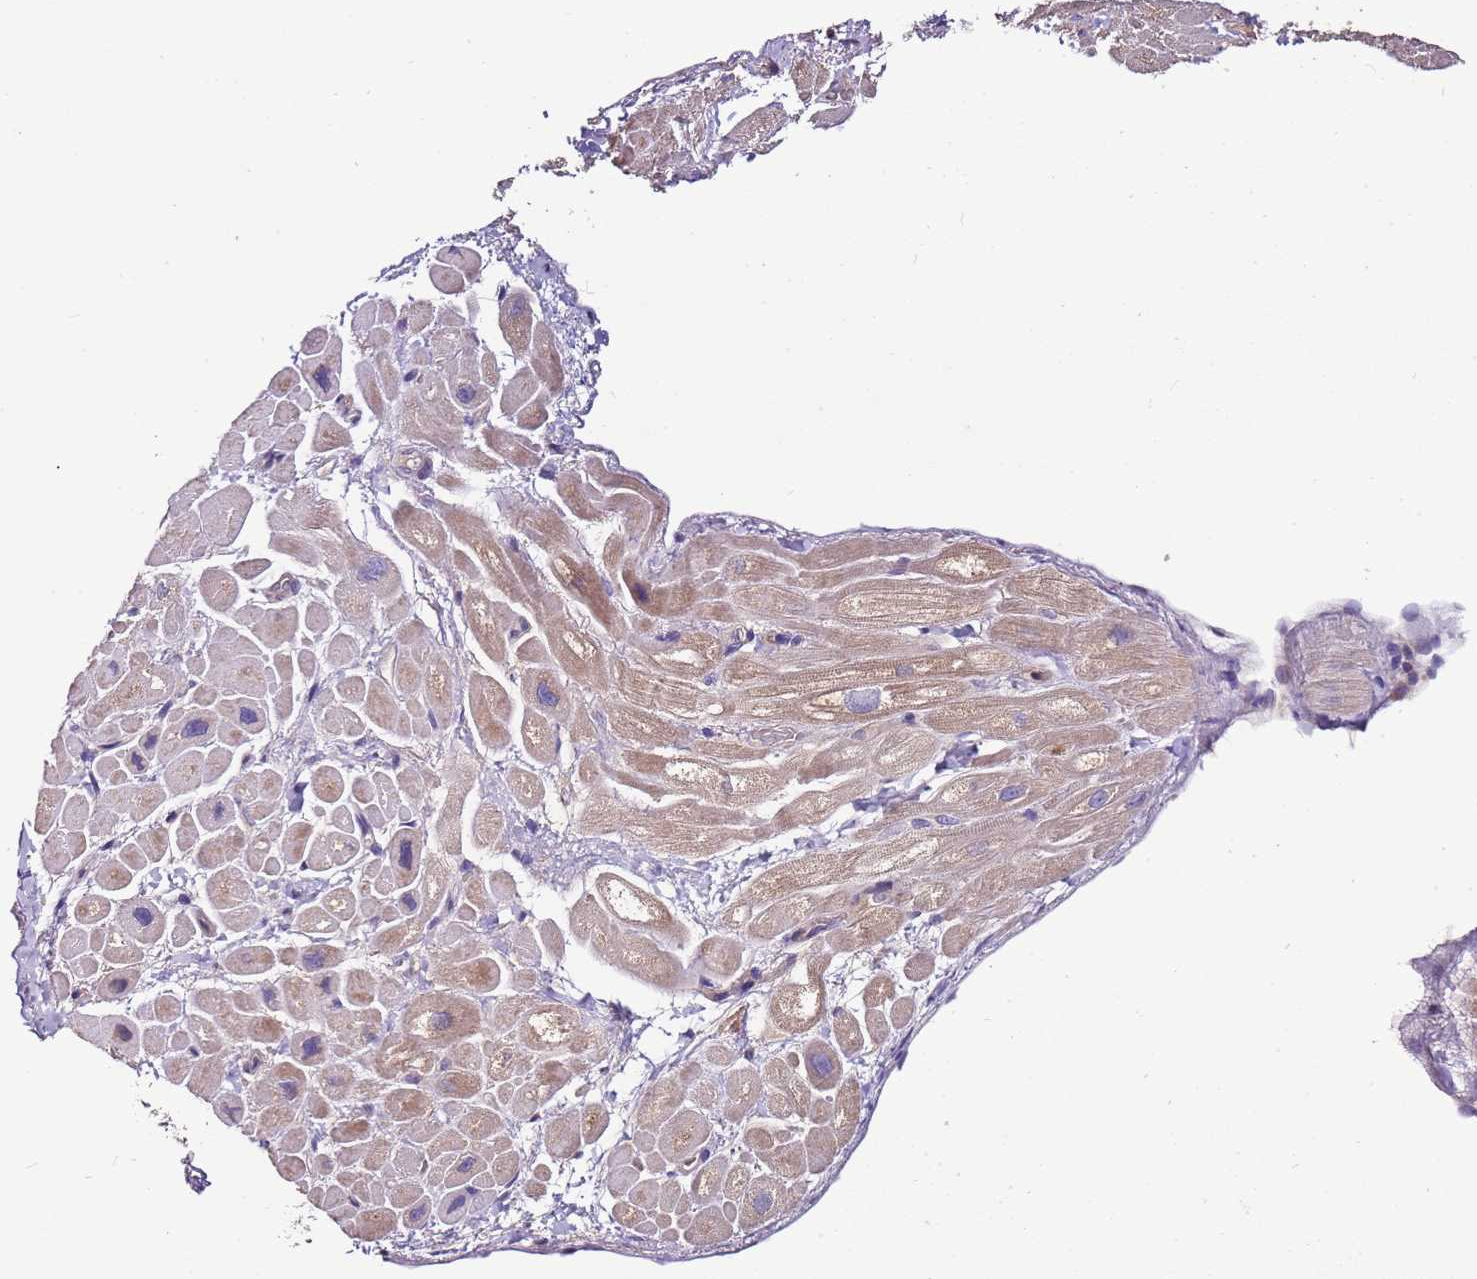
{"staining": {"intensity": "weak", "quantity": "25%-75%", "location": "cytoplasmic/membranous"}, "tissue": "heart muscle", "cell_type": "Cardiomyocytes", "image_type": "normal", "snomed": [{"axis": "morphology", "description": "Normal tissue, NOS"}, {"axis": "topography", "description": "Heart"}], "caption": "Immunohistochemical staining of benign heart muscle exhibits 25%-75% levels of weak cytoplasmic/membranous protein staining in approximately 25%-75% of cardiomyocytes. (IHC, brightfield microscopy, high magnification).", "gene": "IGIP", "patient": {"sex": "male", "age": 65}}